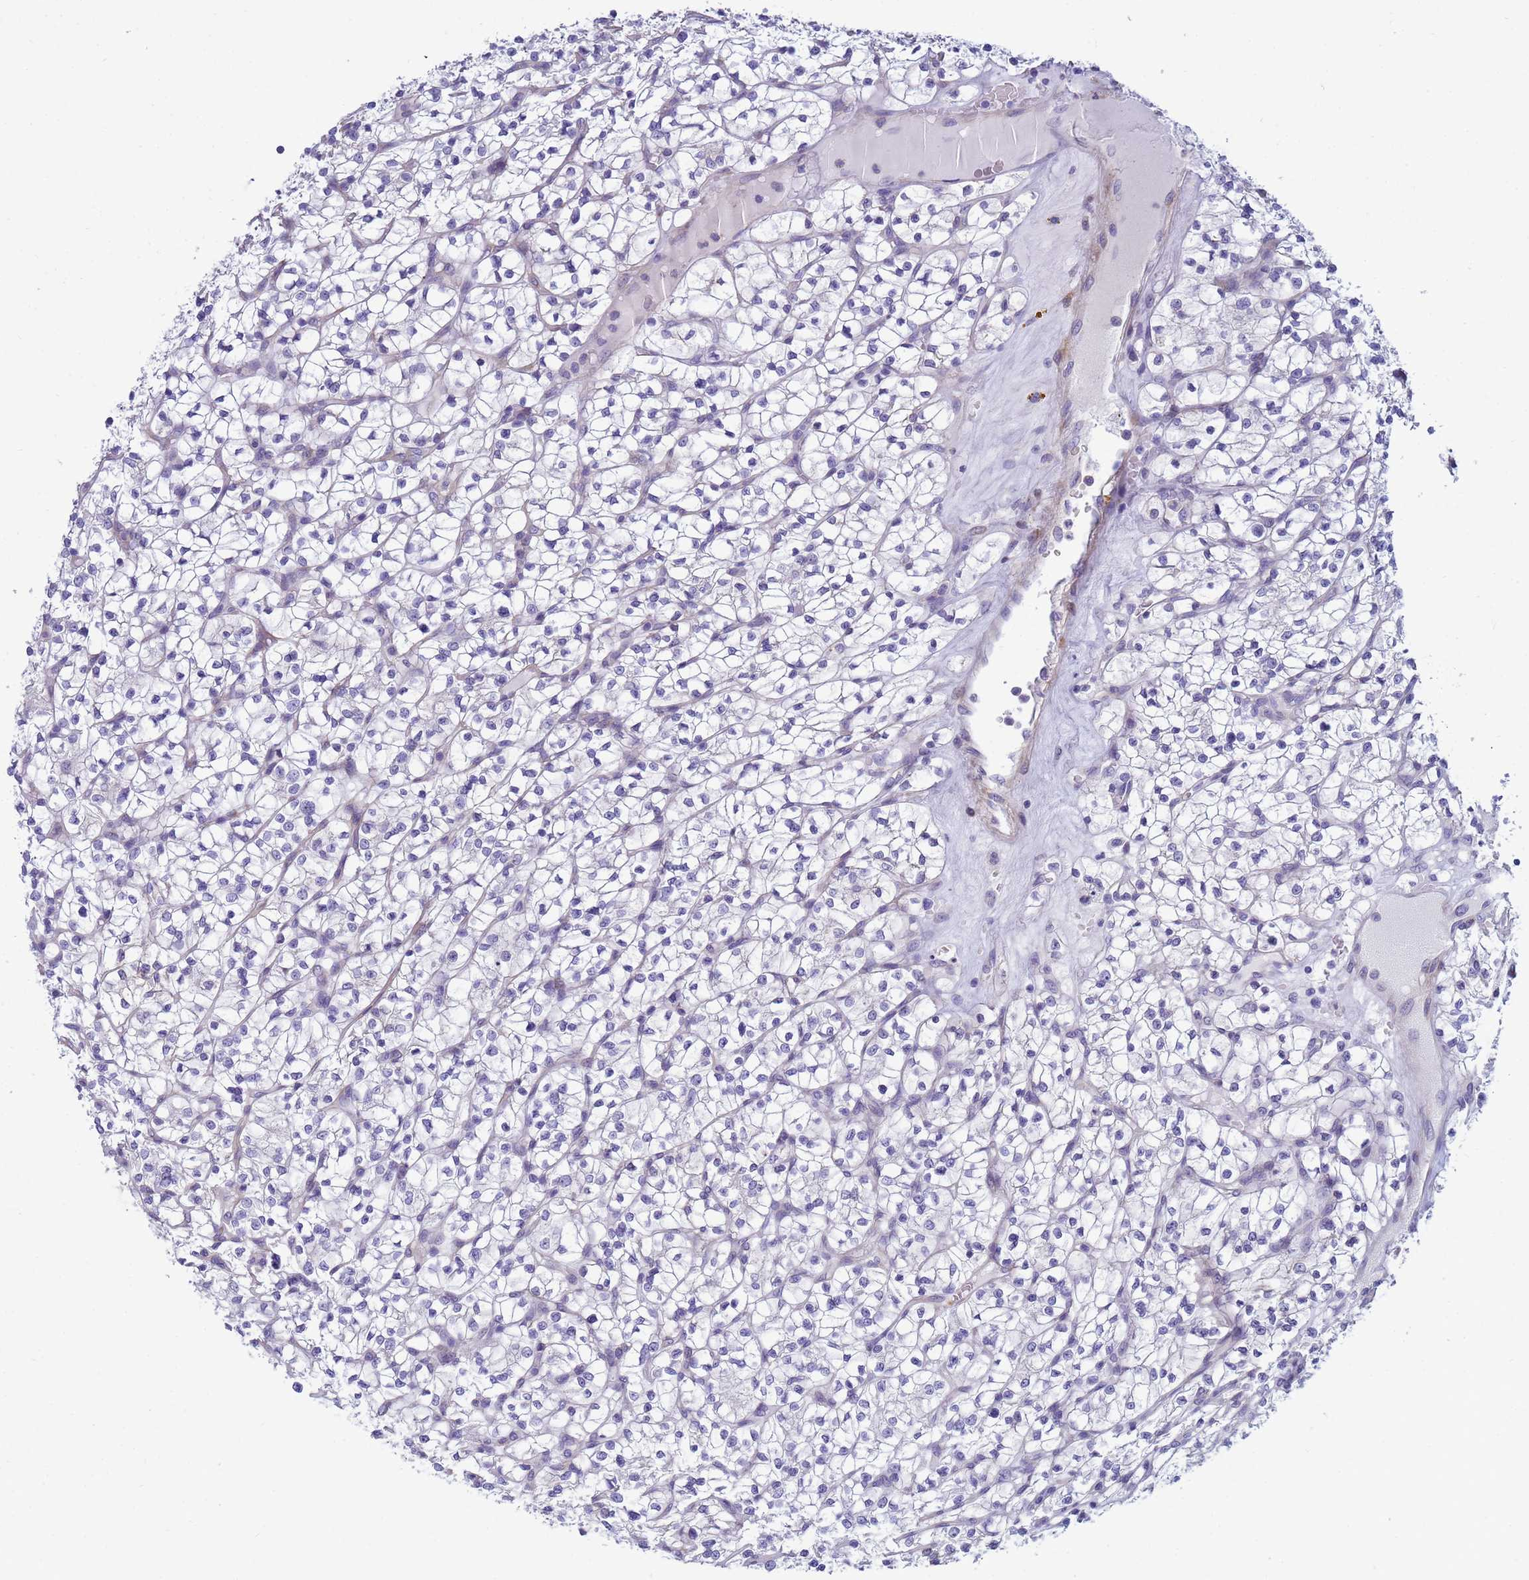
{"staining": {"intensity": "negative", "quantity": "none", "location": "none"}, "tissue": "renal cancer", "cell_type": "Tumor cells", "image_type": "cancer", "snomed": [{"axis": "morphology", "description": "Adenocarcinoma, NOS"}, {"axis": "topography", "description": "Kidney"}], "caption": "Micrograph shows no protein positivity in tumor cells of renal cancer tissue. (DAB (3,3'-diaminobenzidine) immunohistochemistry visualized using brightfield microscopy, high magnification).", "gene": "TRPC6", "patient": {"sex": "female", "age": 64}}